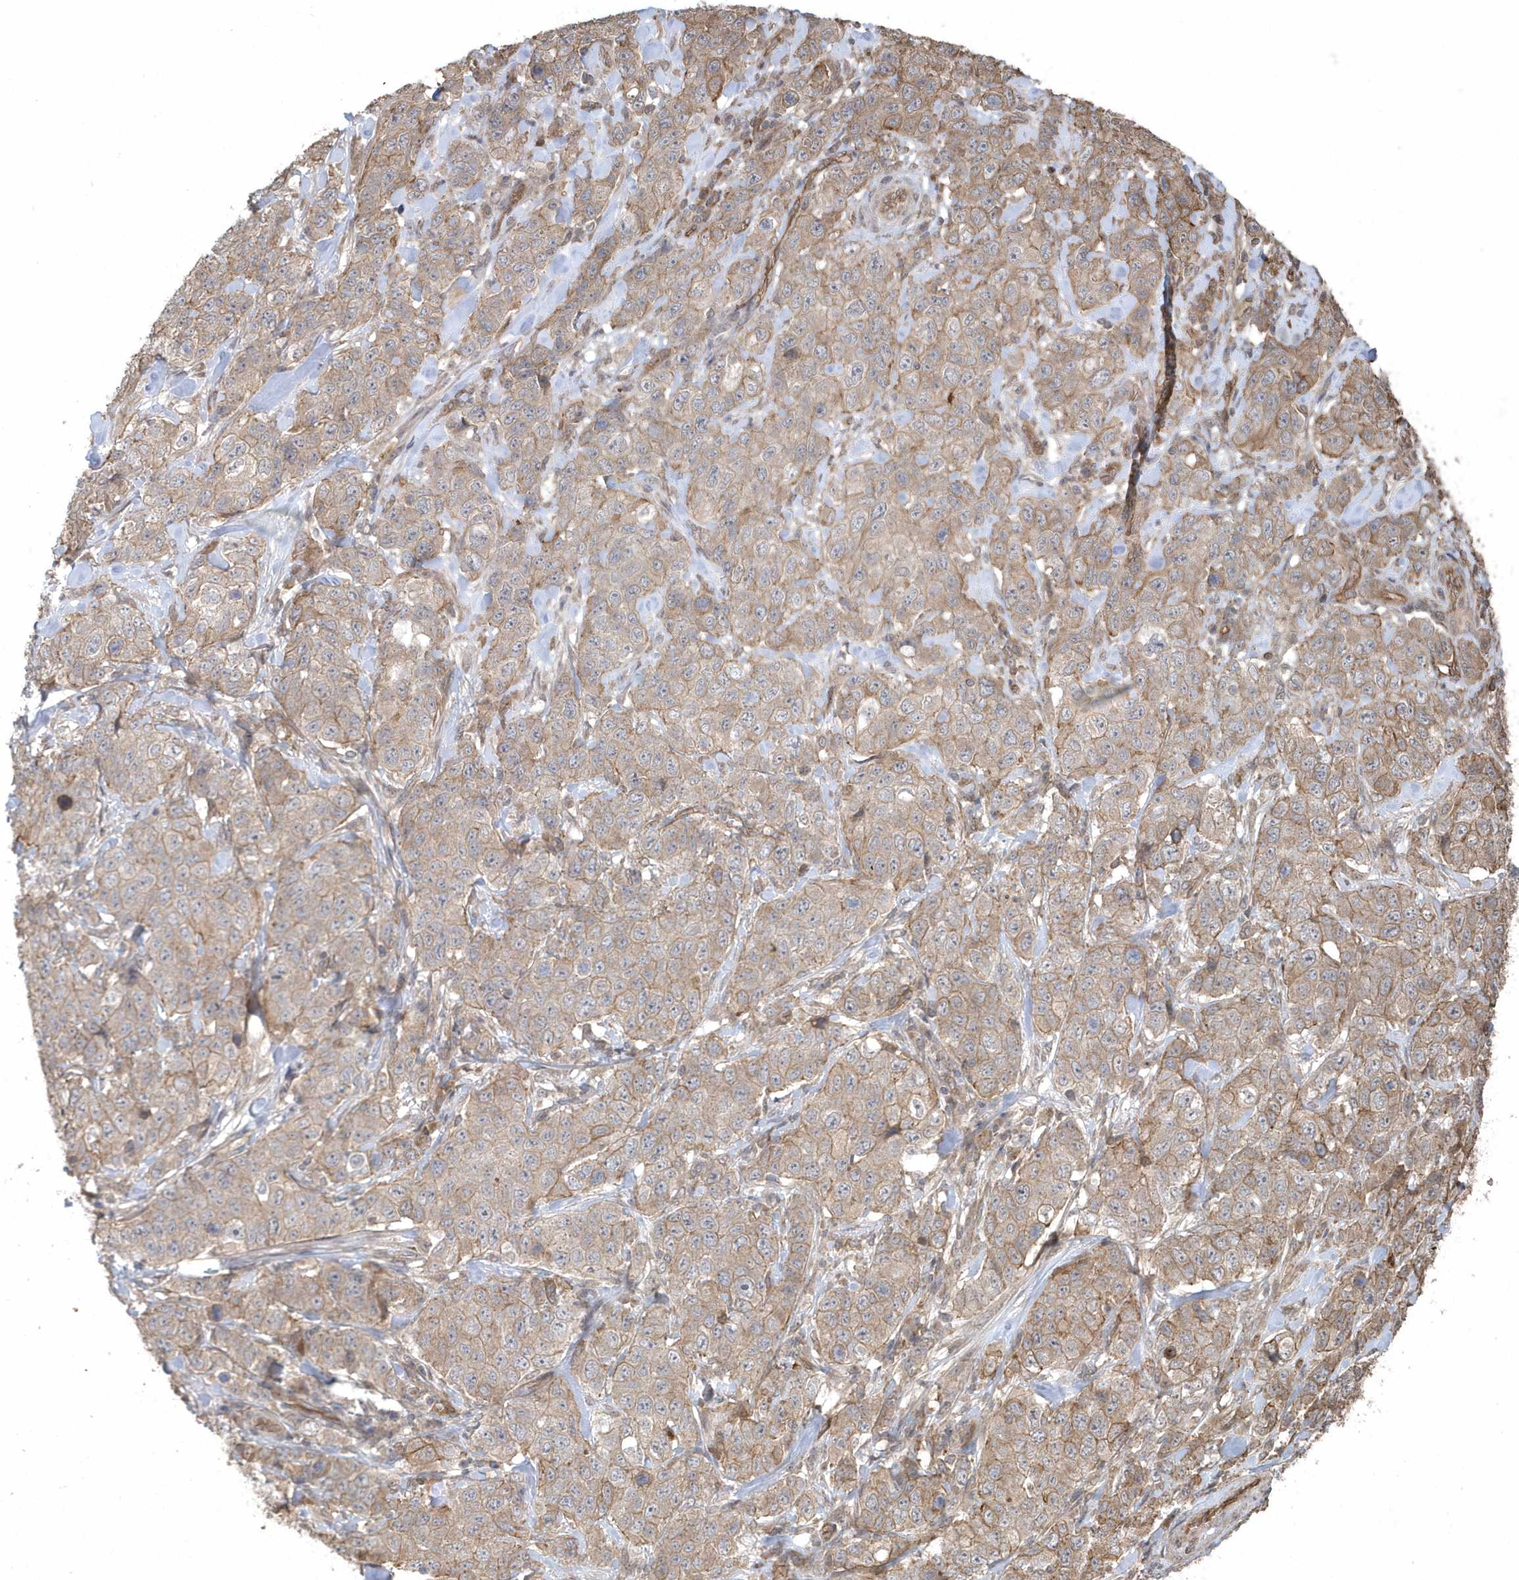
{"staining": {"intensity": "moderate", "quantity": ">75%", "location": "cytoplasmic/membranous"}, "tissue": "stomach cancer", "cell_type": "Tumor cells", "image_type": "cancer", "snomed": [{"axis": "morphology", "description": "Adenocarcinoma, NOS"}, {"axis": "topography", "description": "Stomach"}], "caption": "Immunohistochemical staining of stomach cancer (adenocarcinoma) shows medium levels of moderate cytoplasmic/membranous staining in approximately >75% of tumor cells.", "gene": "HERPUD1", "patient": {"sex": "male", "age": 48}}